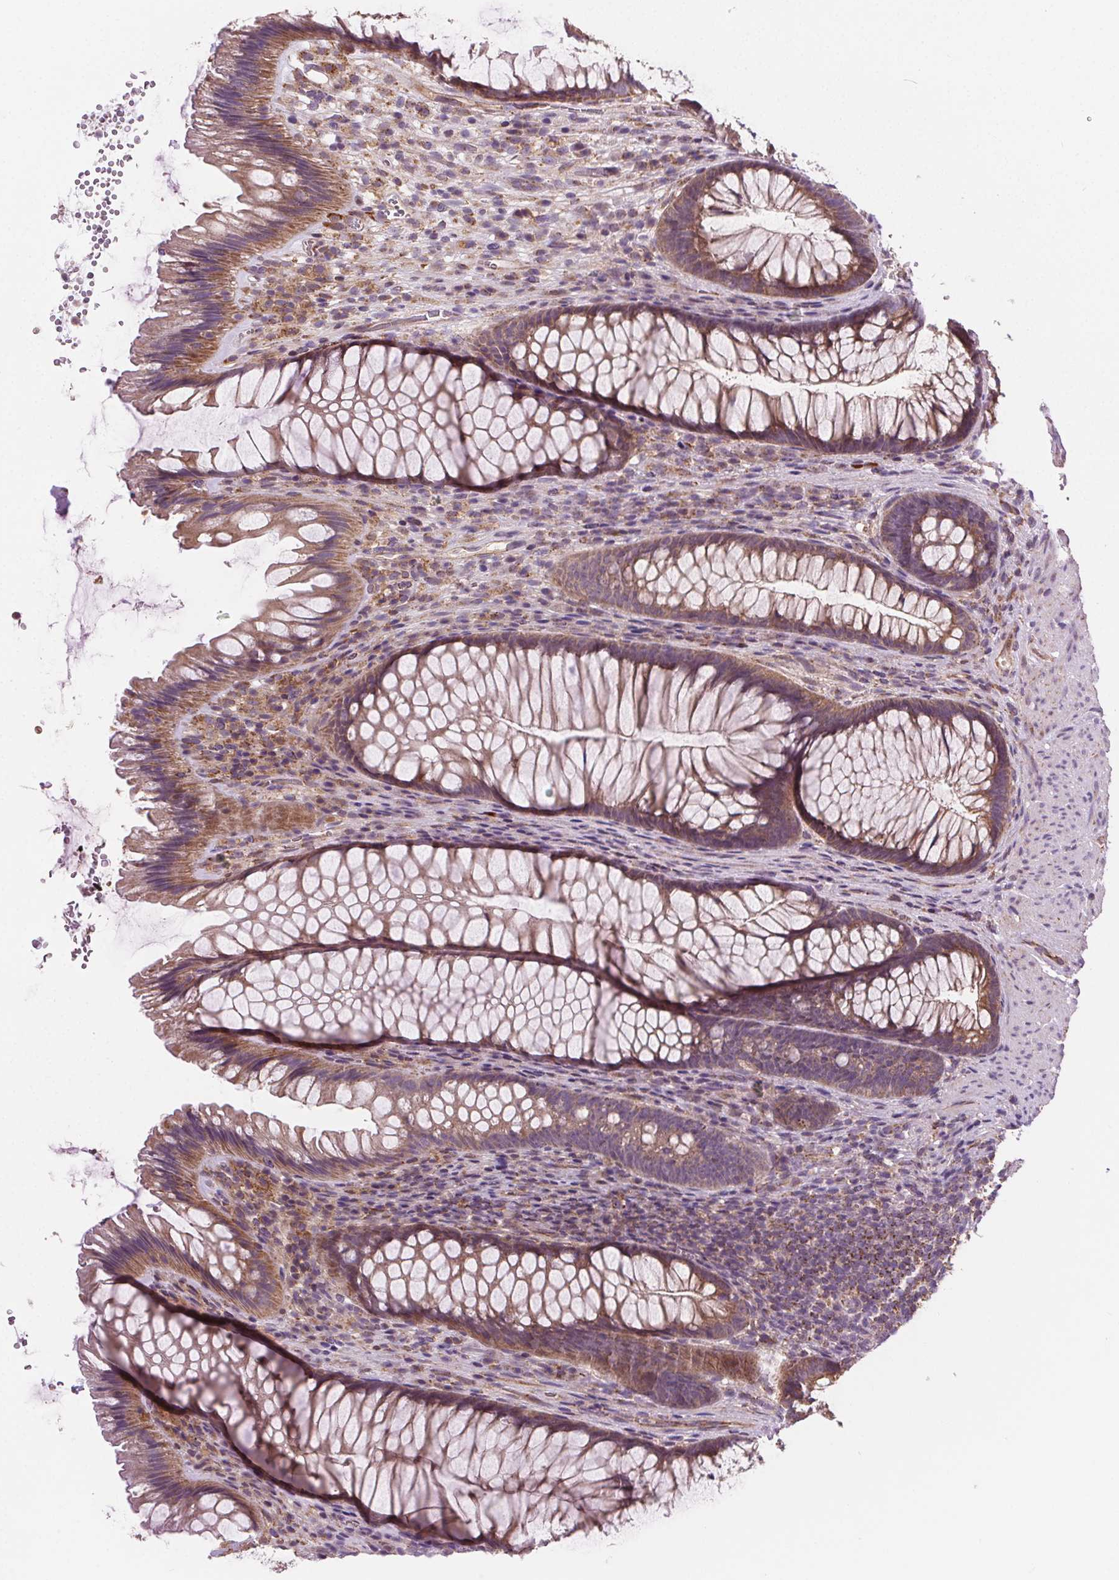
{"staining": {"intensity": "moderate", "quantity": ">75%", "location": "cytoplasmic/membranous"}, "tissue": "rectum", "cell_type": "Glandular cells", "image_type": "normal", "snomed": [{"axis": "morphology", "description": "Normal tissue, NOS"}, {"axis": "topography", "description": "Rectum"}], "caption": "The immunohistochemical stain highlights moderate cytoplasmic/membranous expression in glandular cells of unremarkable rectum. (DAB (3,3'-diaminobenzidine) IHC, brown staining for protein, blue staining for nuclei).", "gene": "GOLT1B", "patient": {"sex": "male", "age": 53}}